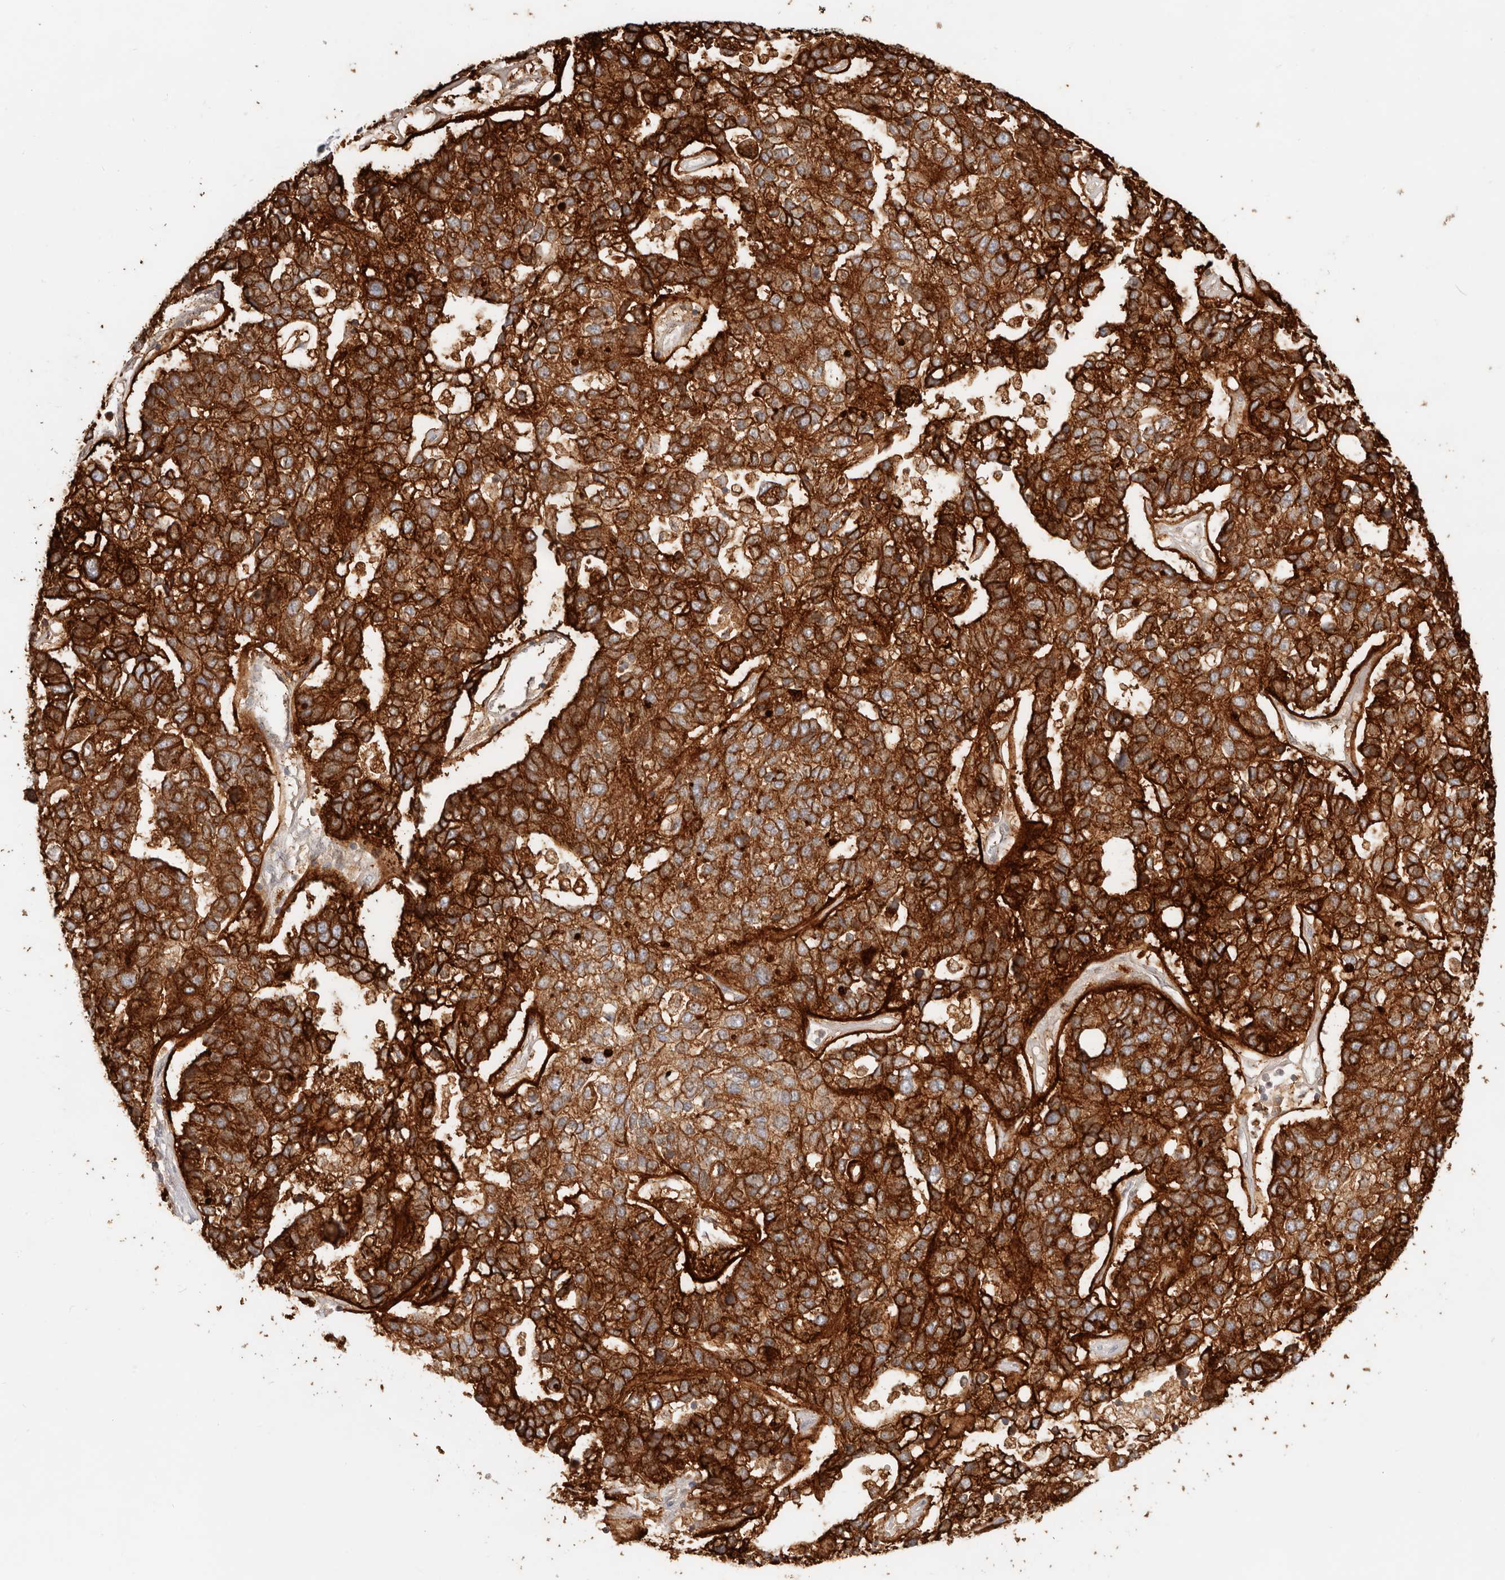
{"staining": {"intensity": "strong", "quantity": ">75%", "location": "cytoplasmic/membranous"}, "tissue": "pancreatic cancer", "cell_type": "Tumor cells", "image_type": "cancer", "snomed": [{"axis": "morphology", "description": "Adenocarcinoma, NOS"}, {"axis": "topography", "description": "Pancreas"}], "caption": "Adenocarcinoma (pancreatic) stained for a protein (brown) displays strong cytoplasmic/membranous positive expression in approximately >75% of tumor cells.", "gene": "EPCAM", "patient": {"sex": "female", "age": 61}}